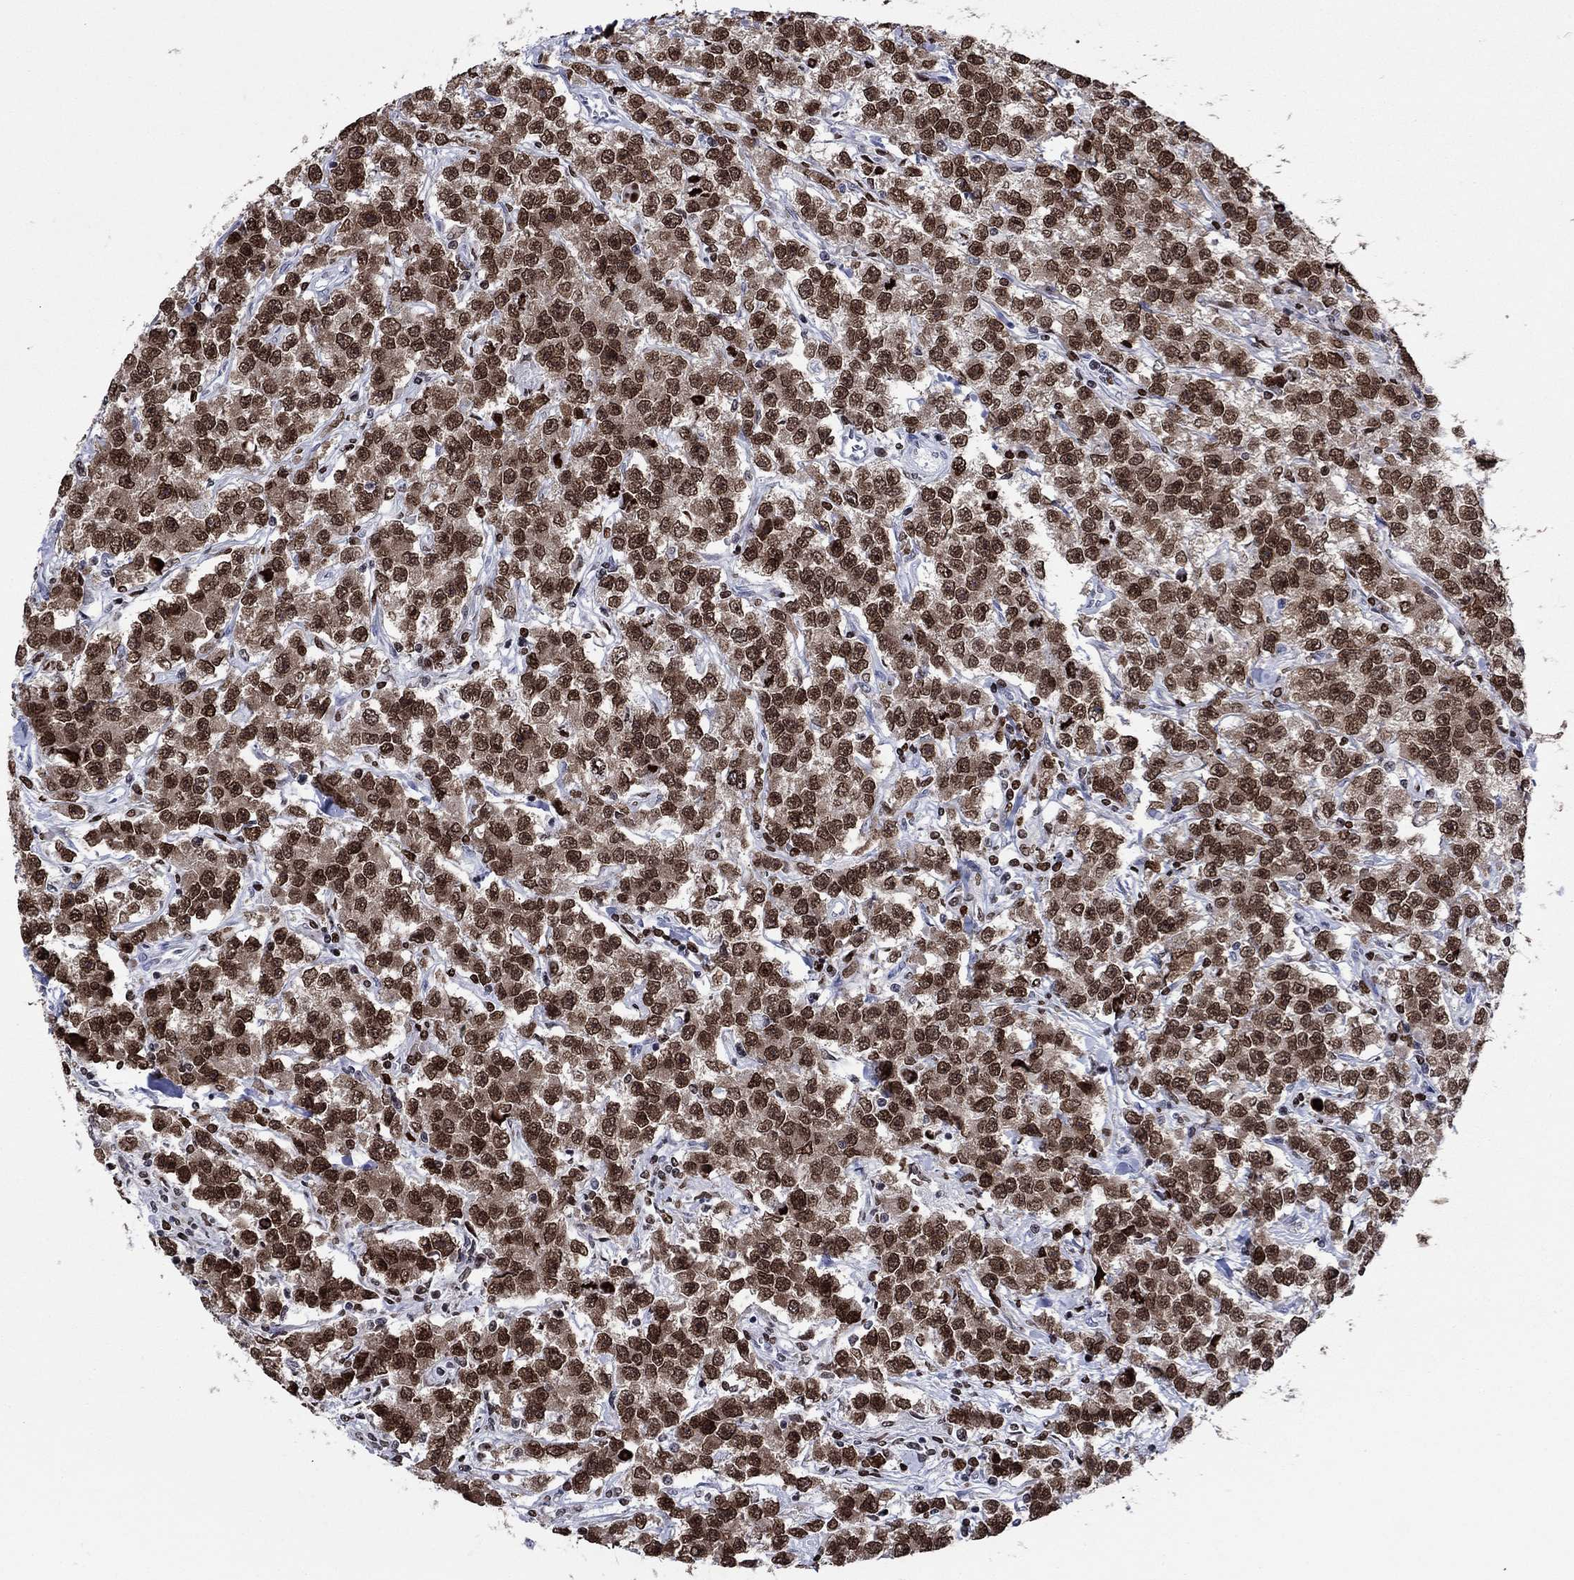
{"staining": {"intensity": "strong", "quantity": "25%-75%", "location": "nuclear"}, "tissue": "testis cancer", "cell_type": "Tumor cells", "image_type": "cancer", "snomed": [{"axis": "morphology", "description": "Seminoma, NOS"}, {"axis": "topography", "description": "Testis"}], "caption": "Human seminoma (testis) stained with a protein marker exhibits strong staining in tumor cells.", "gene": "HMGA1", "patient": {"sex": "male", "age": 59}}